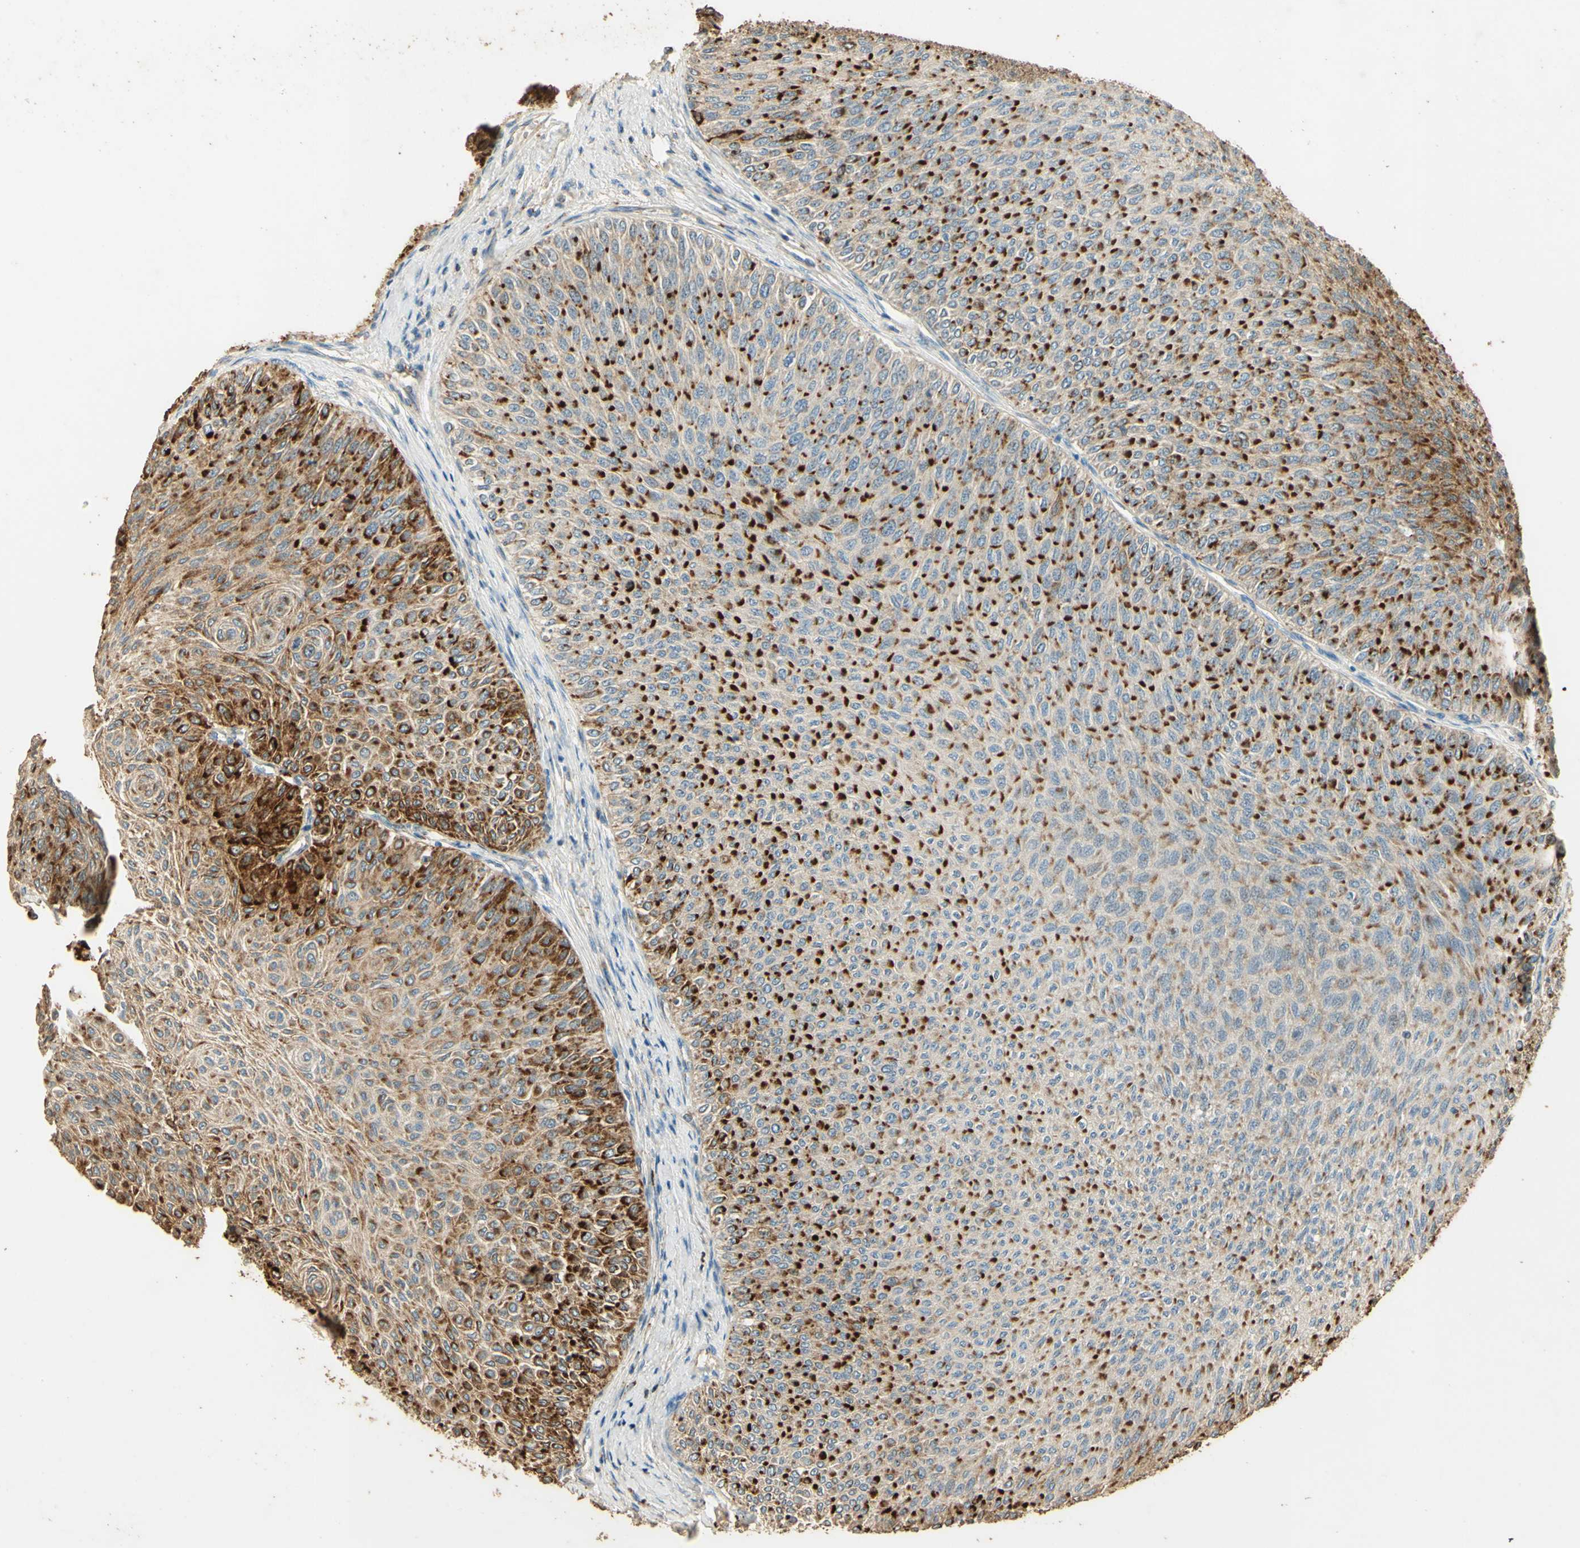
{"staining": {"intensity": "strong", "quantity": ">75%", "location": "cytoplasmic/membranous"}, "tissue": "urothelial cancer", "cell_type": "Tumor cells", "image_type": "cancer", "snomed": [{"axis": "morphology", "description": "Urothelial carcinoma, Low grade"}, {"axis": "topography", "description": "Urinary bladder"}], "caption": "The photomicrograph reveals immunohistochemical staining of urothelial carcinoma (low-grade). There is strong cytoplasmic/membranous expression is present in about >75% of tumor cells.", "gene": "ARHGEF17", "patient": {"sex": "male", "age": 78}}